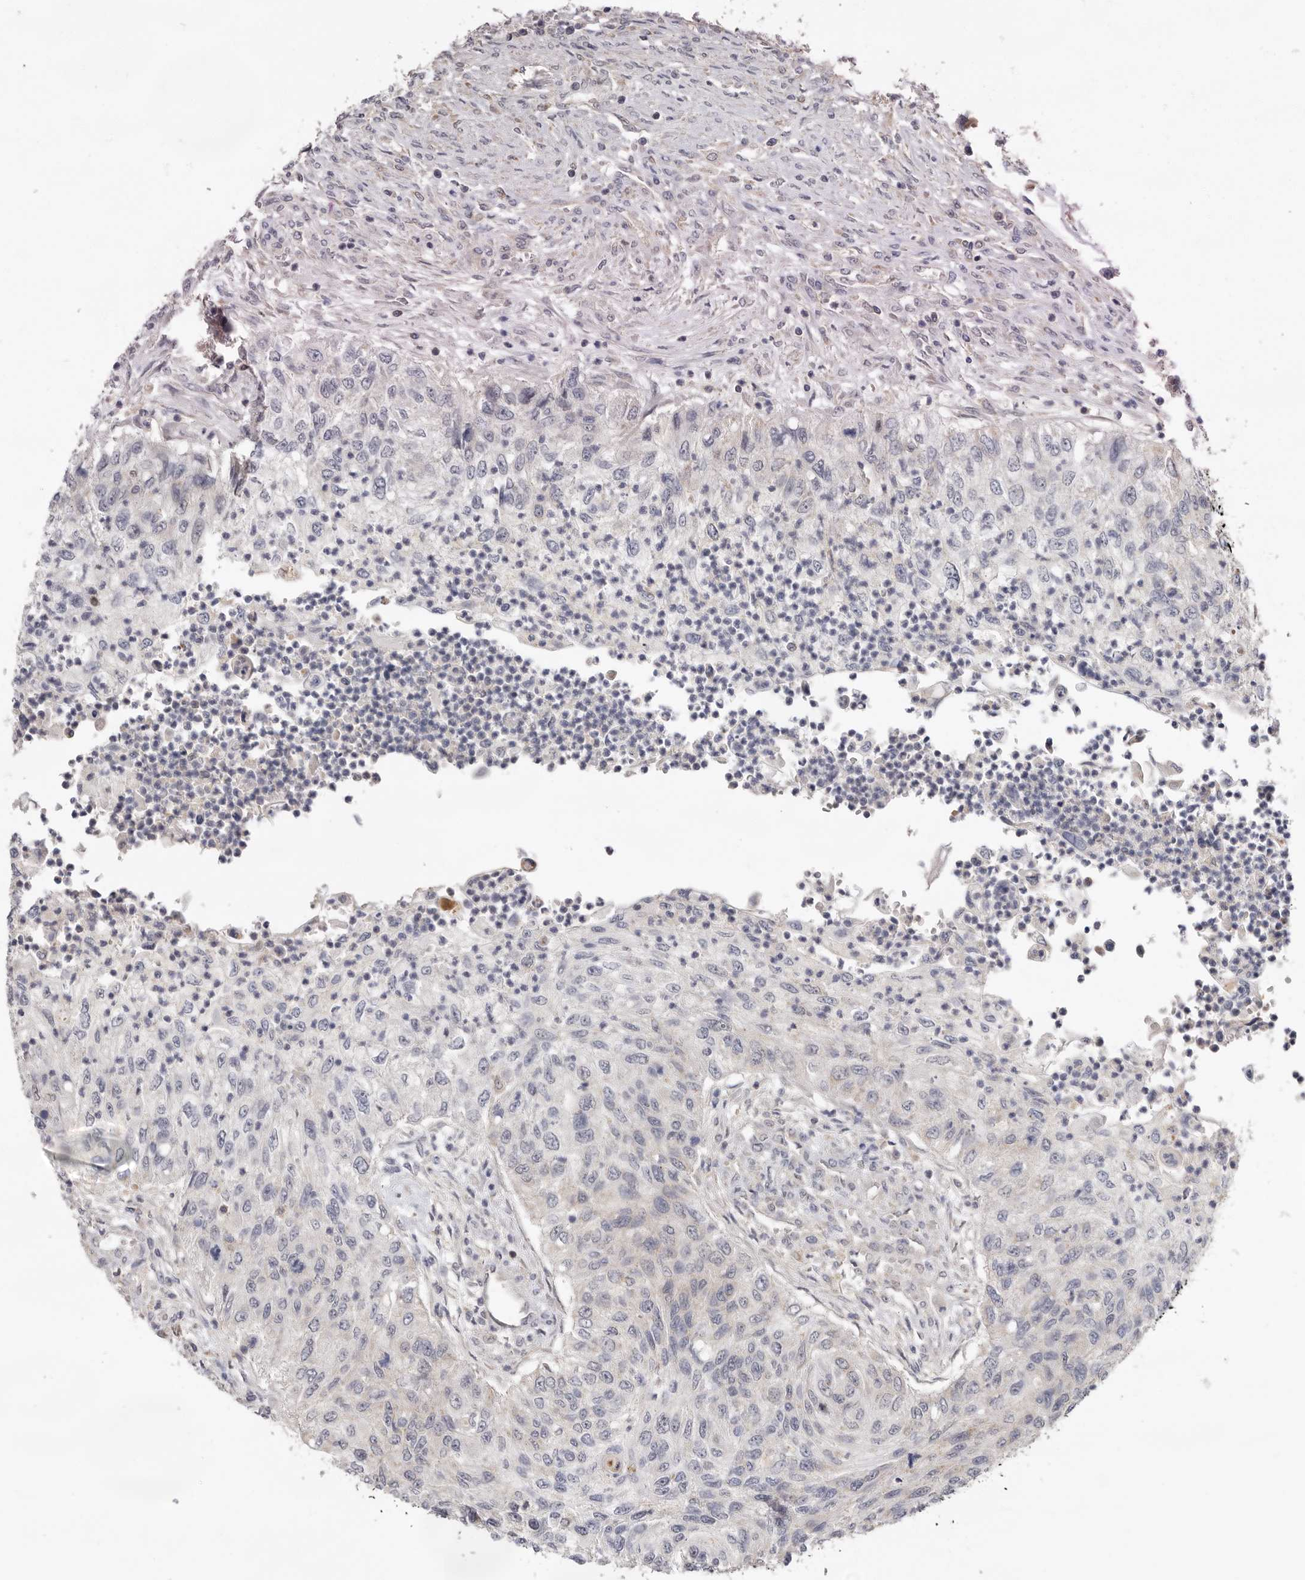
{"staining": {"intensity": "negative", "quantity": "none", "location": "none"}, "tissue": "urothelial cancer", "cell_type": "Tumor cells", "image_type": "cancer", "snomed": [{"axis": "morphology", "description": "Urothelial carcinoma, High grade"}, {"axis": "topography", "description": "Urinary bladder"}], "caption": "High-grade urothelial carcinoma stained for a protein using IHC displays no staining tumor cells.", "gene": "BRCA2", "patient": {"sex": "female", "age": 60}}